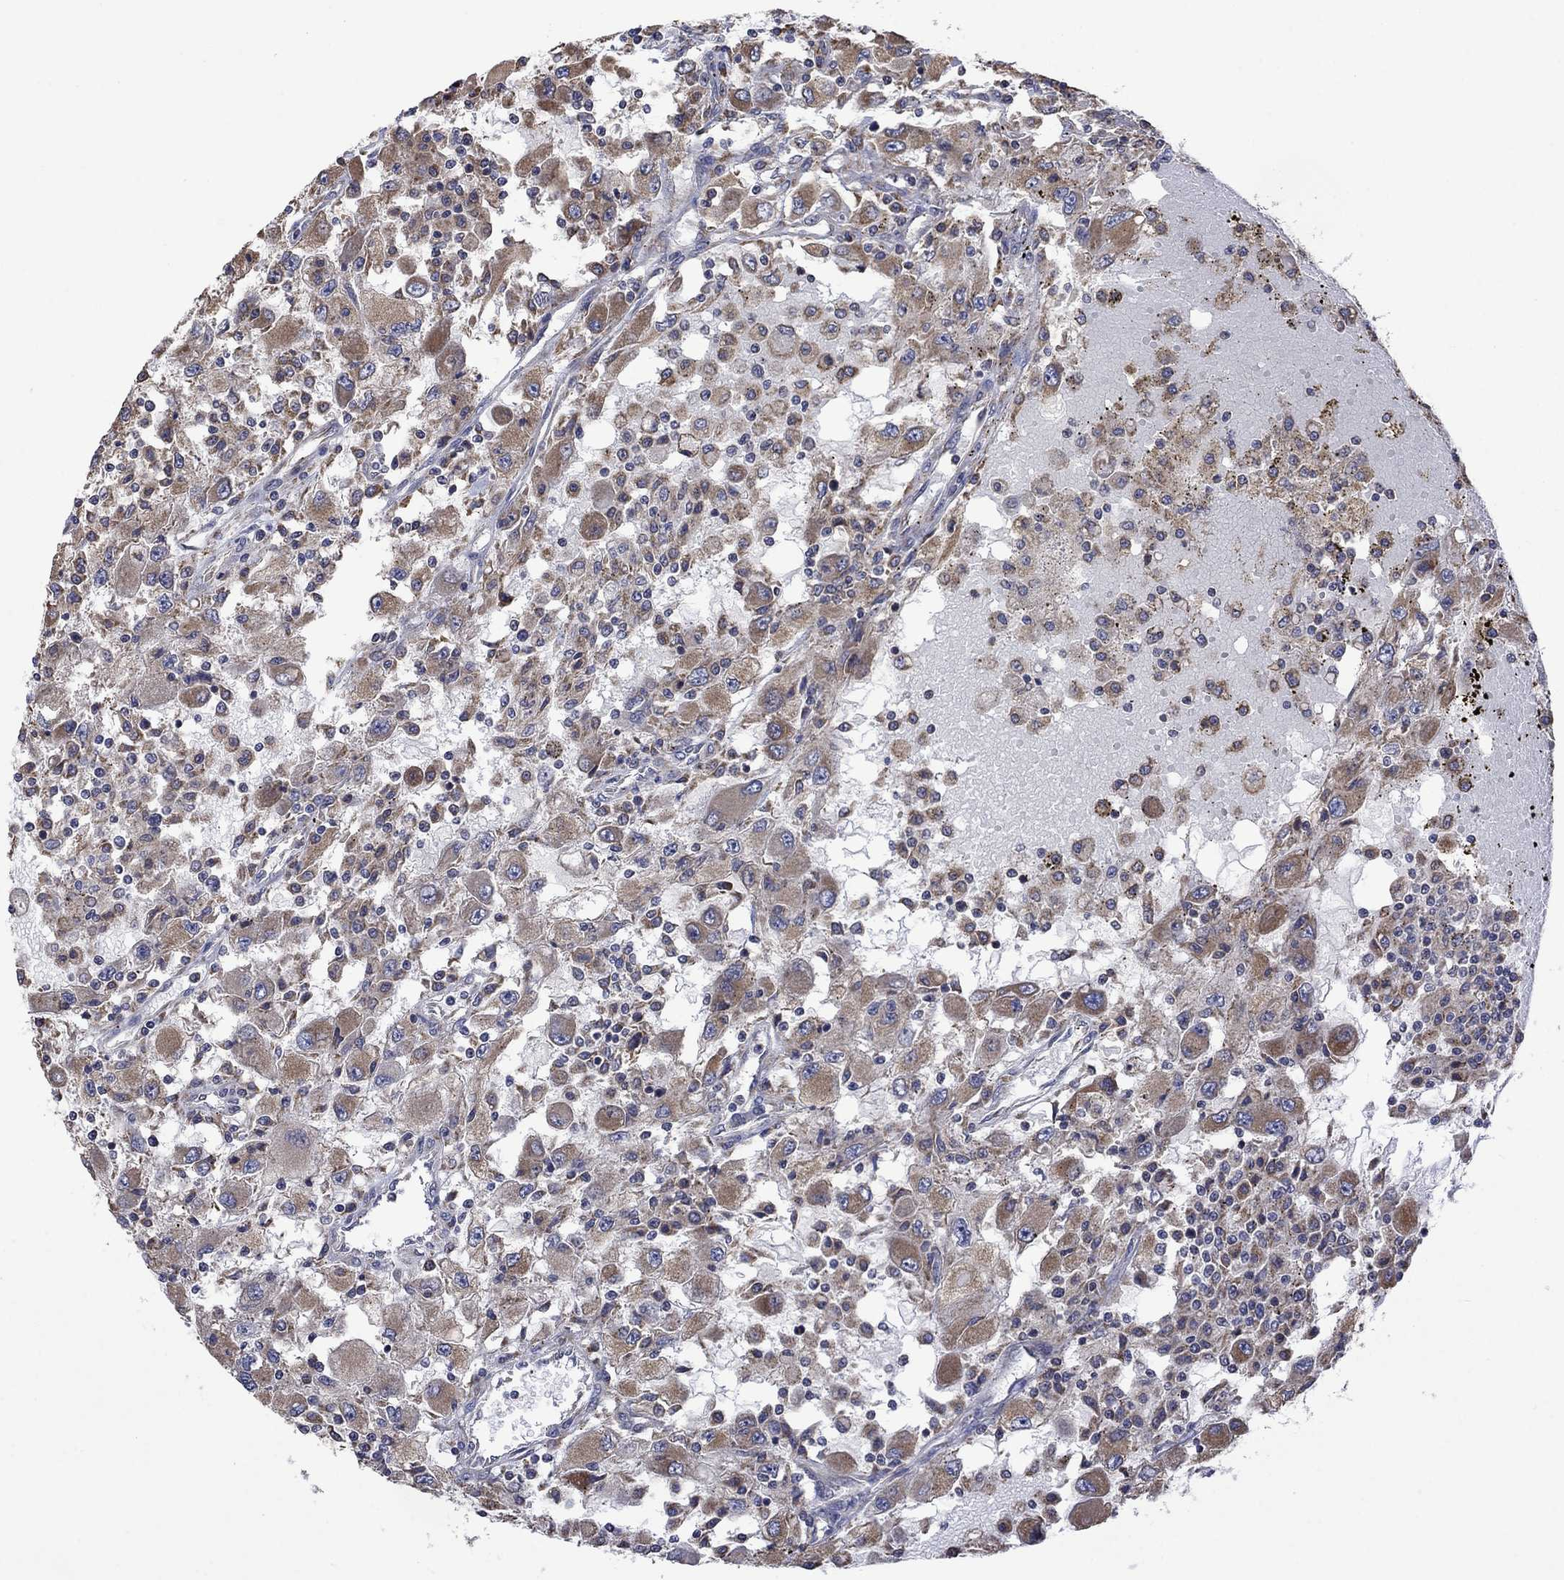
{"staining": {"intensity": "moderate", "quantity": ">75%", "location": "cytoplasmic/membranous"}, "tissue": "renal cancer", "cell_type": "Tumor cells", "image_type": "cancer", "snomed": [{"axis": "morphology", "description": "Adenocarcinoma, NOS"}, {"axis": "topography", "description": "Kidney"}], "caption": "The photomicrograph shows staining of renal adenocarcinoma, revealing moderate cytoplasmic/membranous protein staining (brown color) within tumor cells.", "gene": "FURIN", "patient": {"sex": "female", "age": 67}}